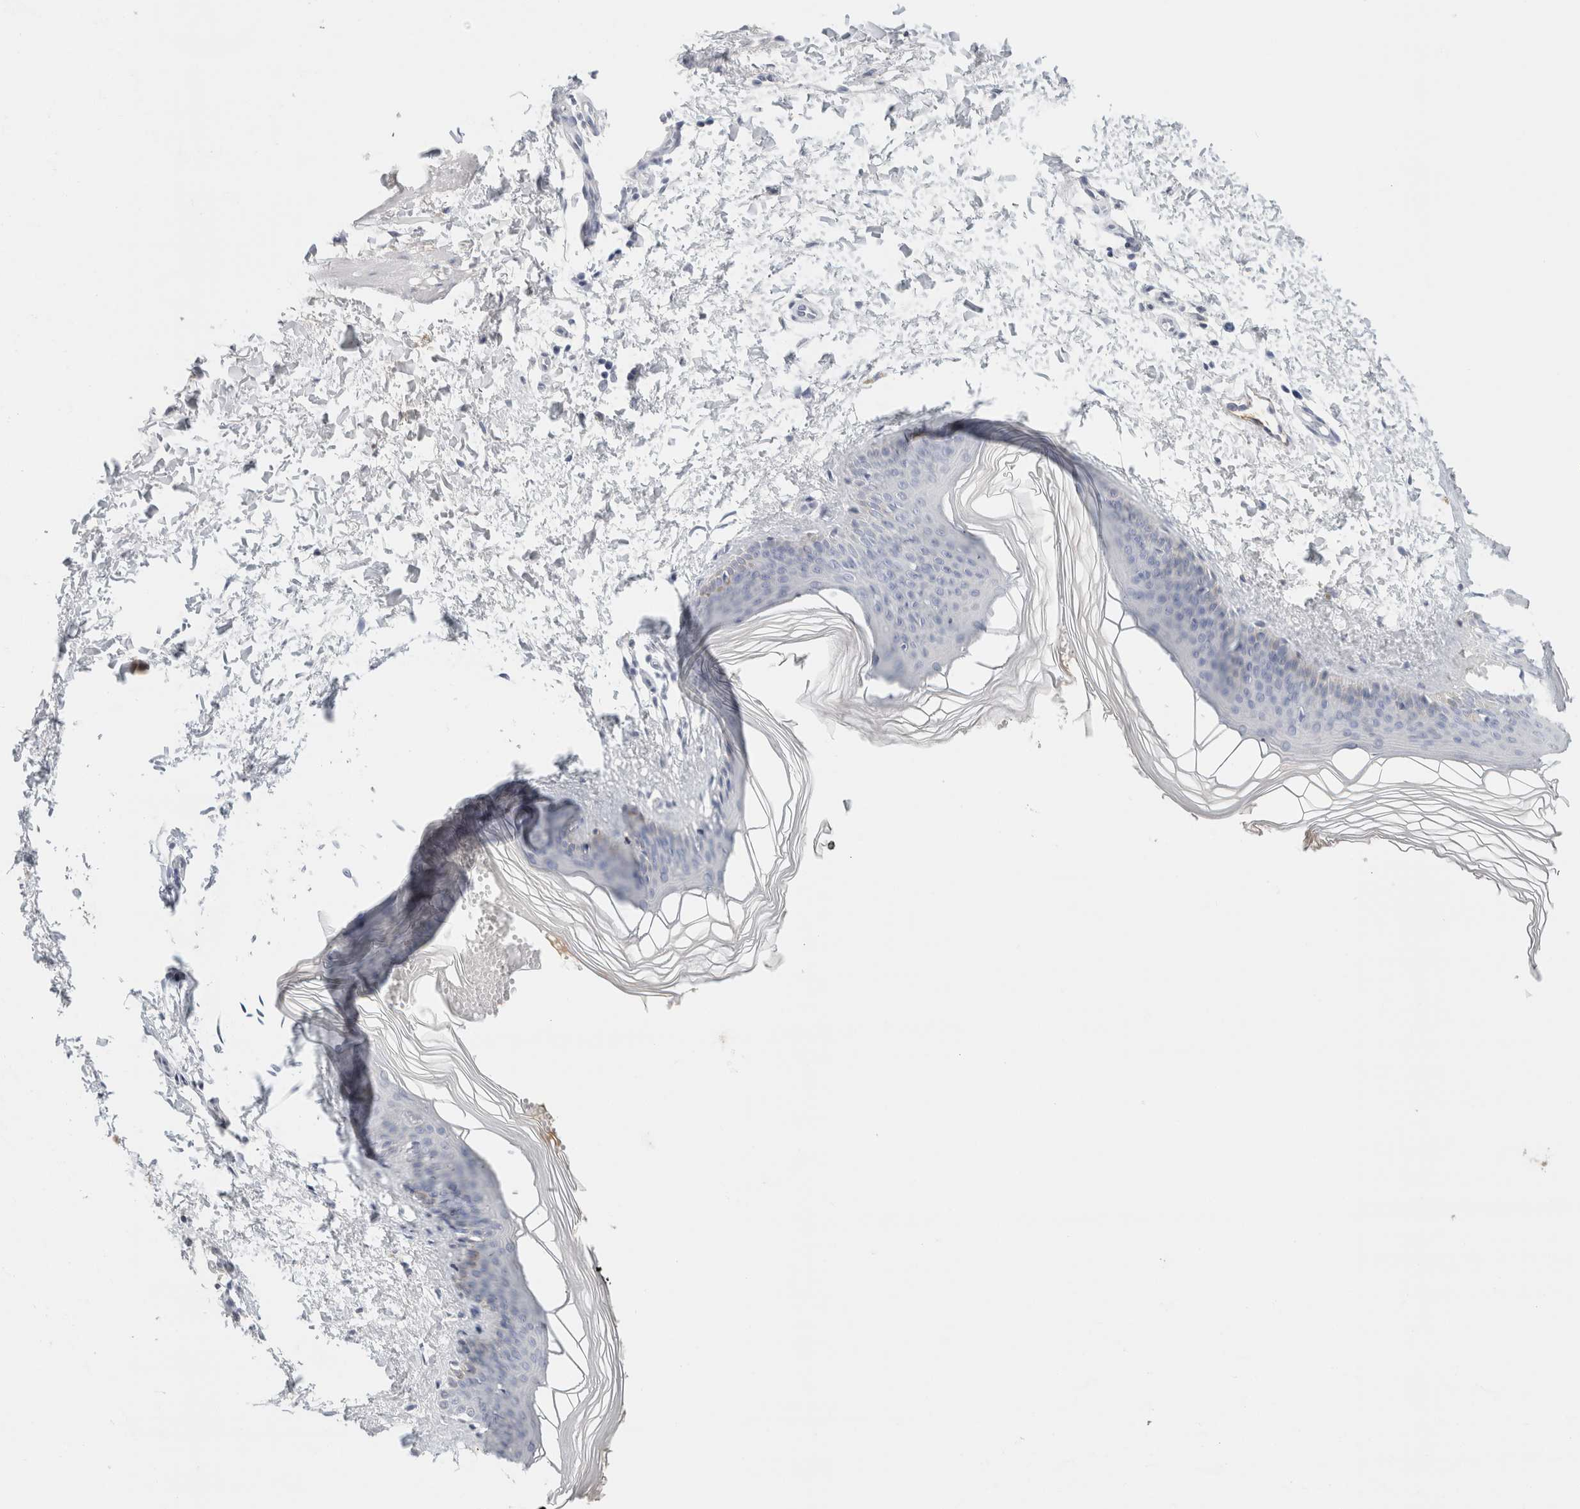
{"staining": {"intensity": "negative", "quantity": "none", "location": "none"}, "tissue": "skin", "cell_type": "Fibroblasts", "image_type": "normal", "snomed": [{"axis": "morphology", "description": "Normal tissue, NOS"}, {"axis": "topography", "description": "Skin"}], "caption": "High power microscopy micrograph of an immunohistochemistry photomicrograph of normal skin, revealing no significant expression in fibroblasts.", "gene": "IL6", "patient": {"sex": "female", "age": 27}}